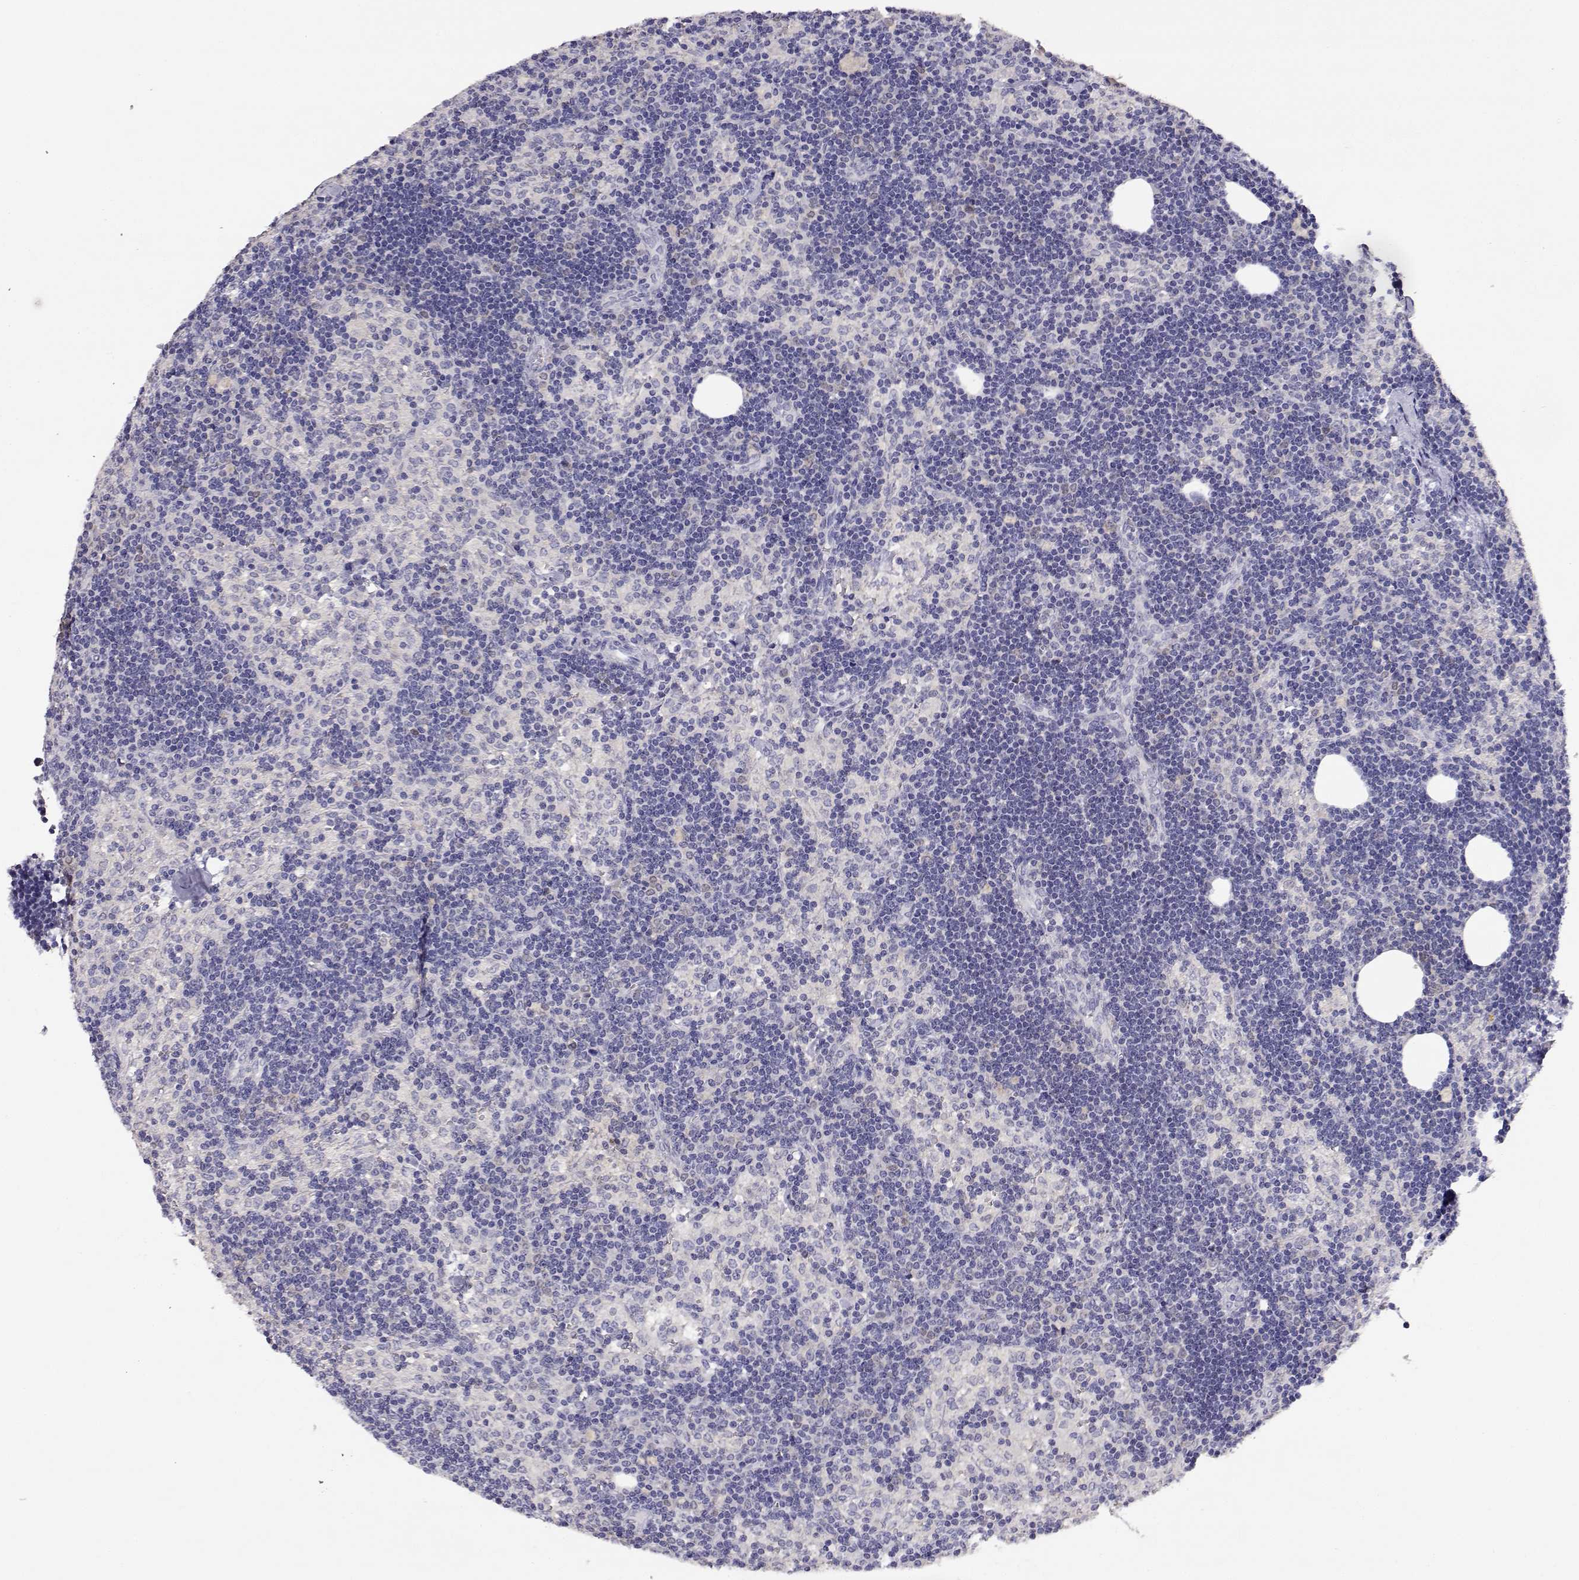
{"staining": {"intensity": "negative", "quantity": "none", "location": "none"}, "tissue": "lymph node", "cell_type": "Germinal center cells", "image_type": "normal", "snomed": [{"axis": "morphology", "description": "Normal tissue, NOS"}, {"axis": "topography", "description": "Lymph node"}], "caption": "Immunohistochemistry photomicrograph of benign human lymph node stained for a protein (brown), which shows no staining in germinal center cells.", "gene": "ADA", "patient": {"sex": "female", "age": 52}}